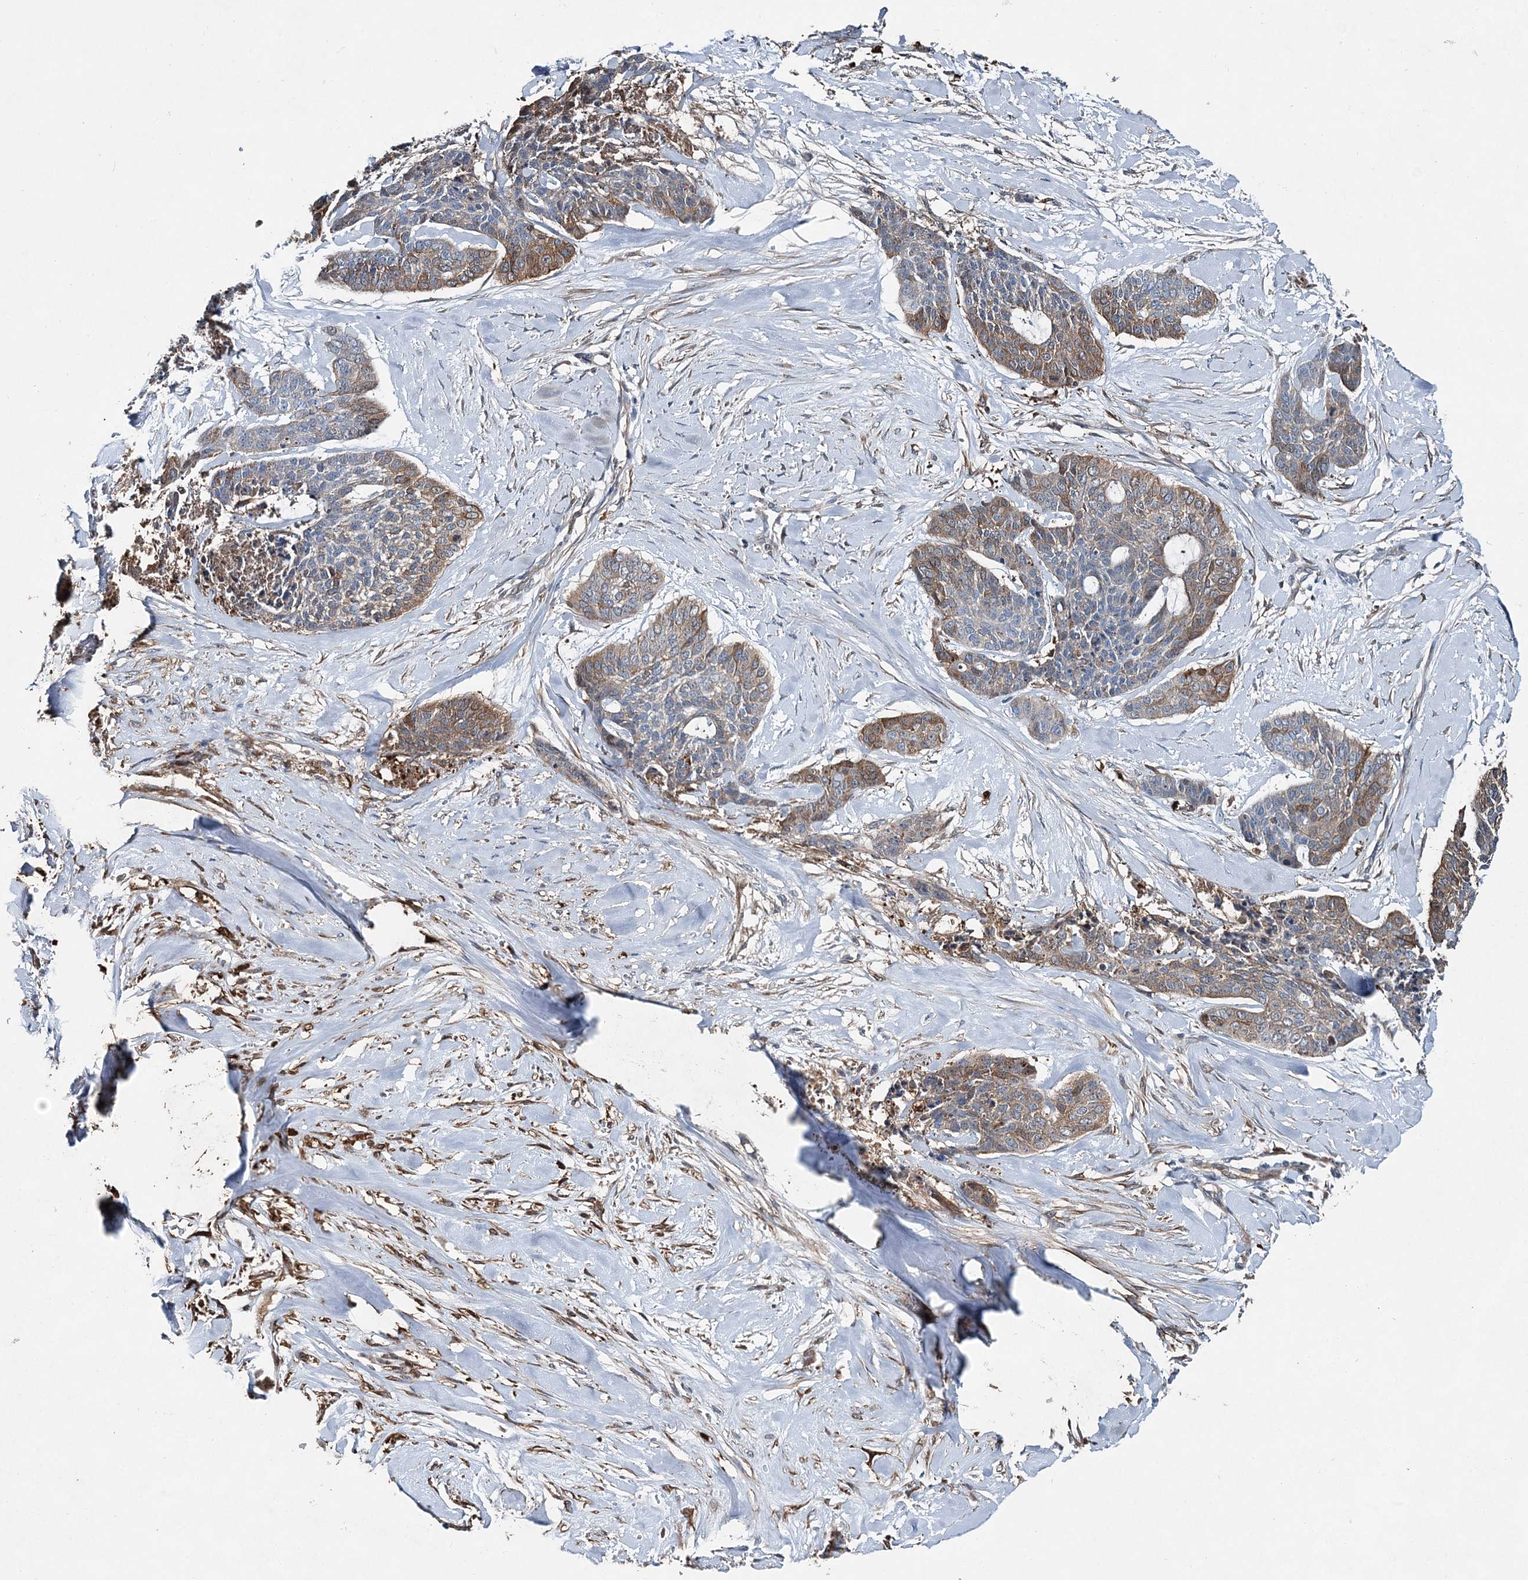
{"staining": {"intensity": "moderate", "quantity": "25%-75%", "location": "cytoplasmic/membranous"}, "tissue": "skin cancer", "cell_type": "Tumor cells", "image_type": "cancer", "snomed": [{"axis": "morphology", "description": "Basal cell carcinoma"}, {"axis": "topography", "description": "Skin"}], "caption": "Skin cancer (basal cell carcinoma) stained with a protein marker displays moderate staining in tumor cells.", "gene": "SPOPL", "patient": {"sex": "female", "age": 64}}